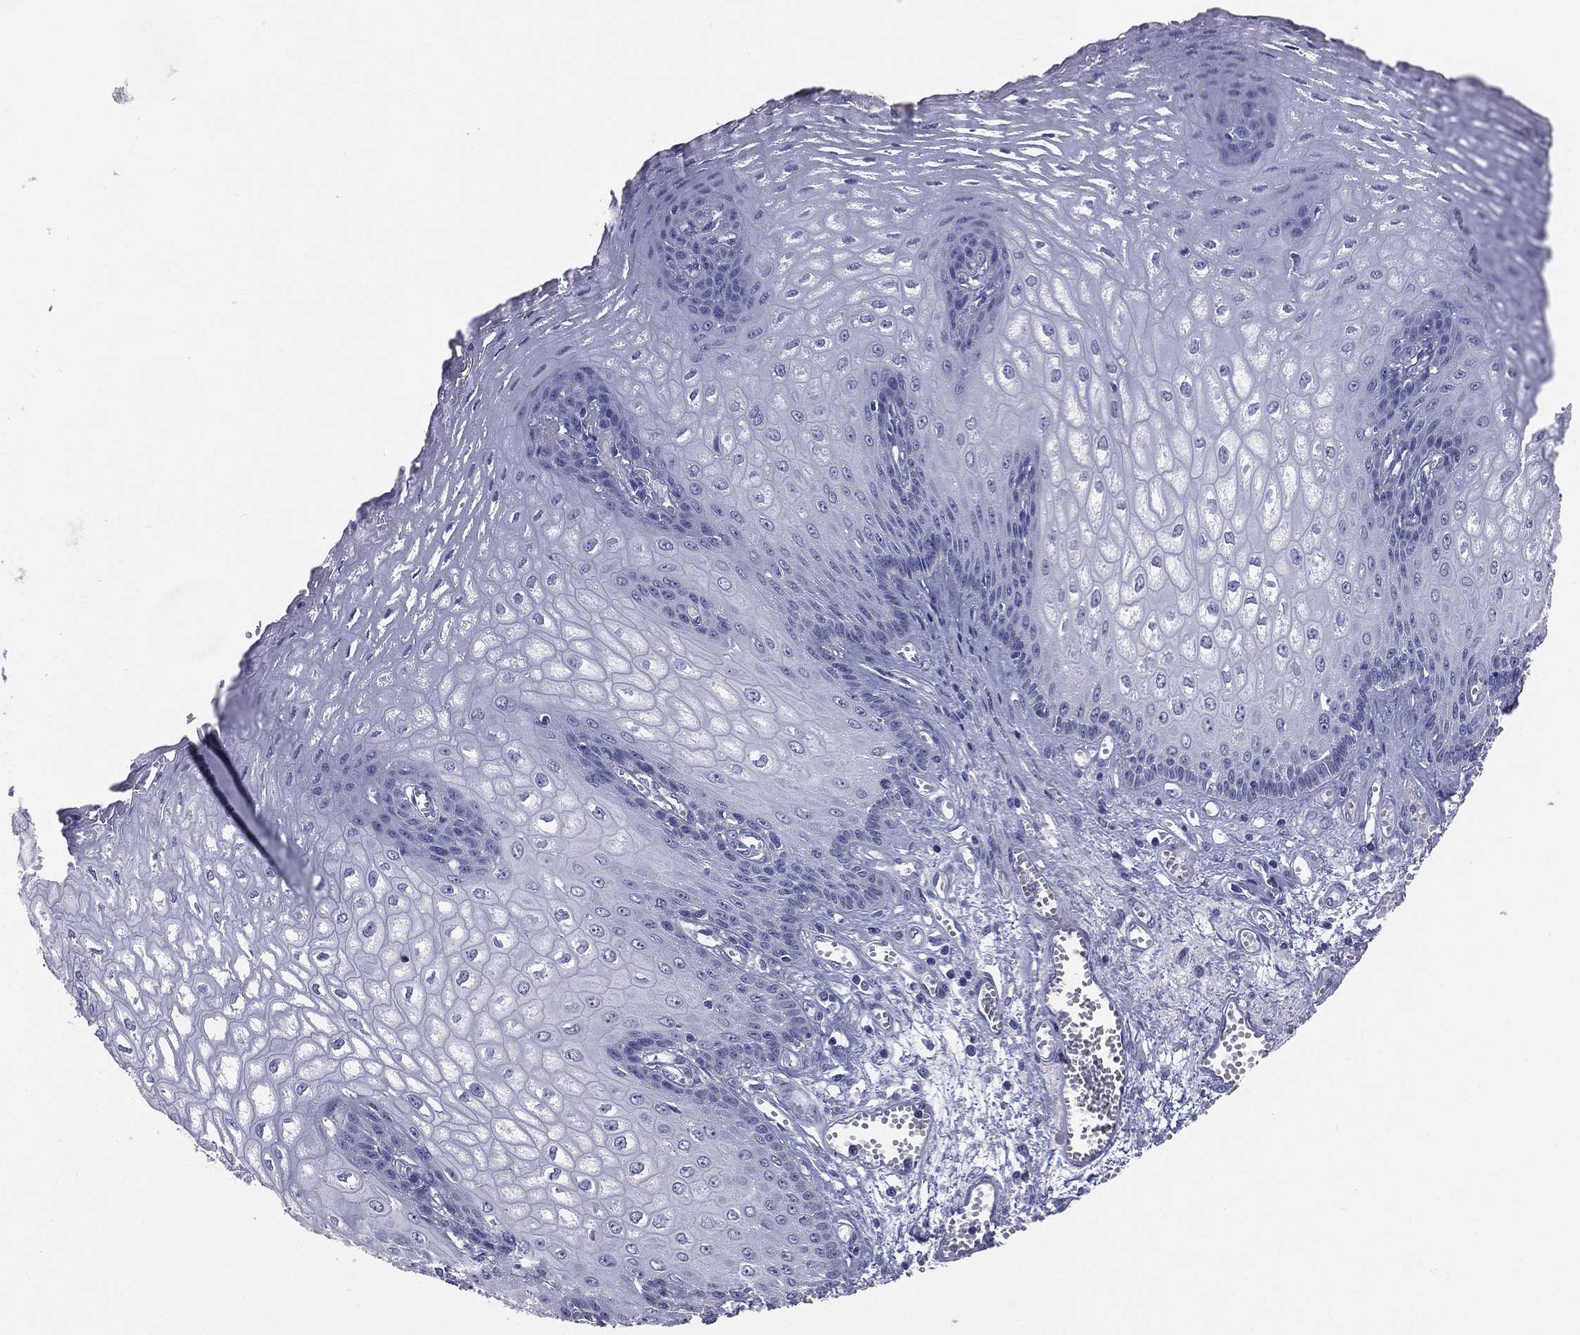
{"staining": {"intensity": "negative", "quantity": "none", "location": "none"}, "tissue": "esophagus", "cell_type": "Squamous epithelial cells", "image_type": "normal", "snomed": [{"axis": "morphology", "description": "Normal tissue, NOS"}, {"axis": "topography", "description": "Esophagus"}], "caption": "Histopathology image shows no protein staining in squamous epithelial cells of unremarkable esophagus. (DAB IHC with hematoxylin counter stain).", "gene": "STK31", "patient": {"sex": "male", "age": 58}}